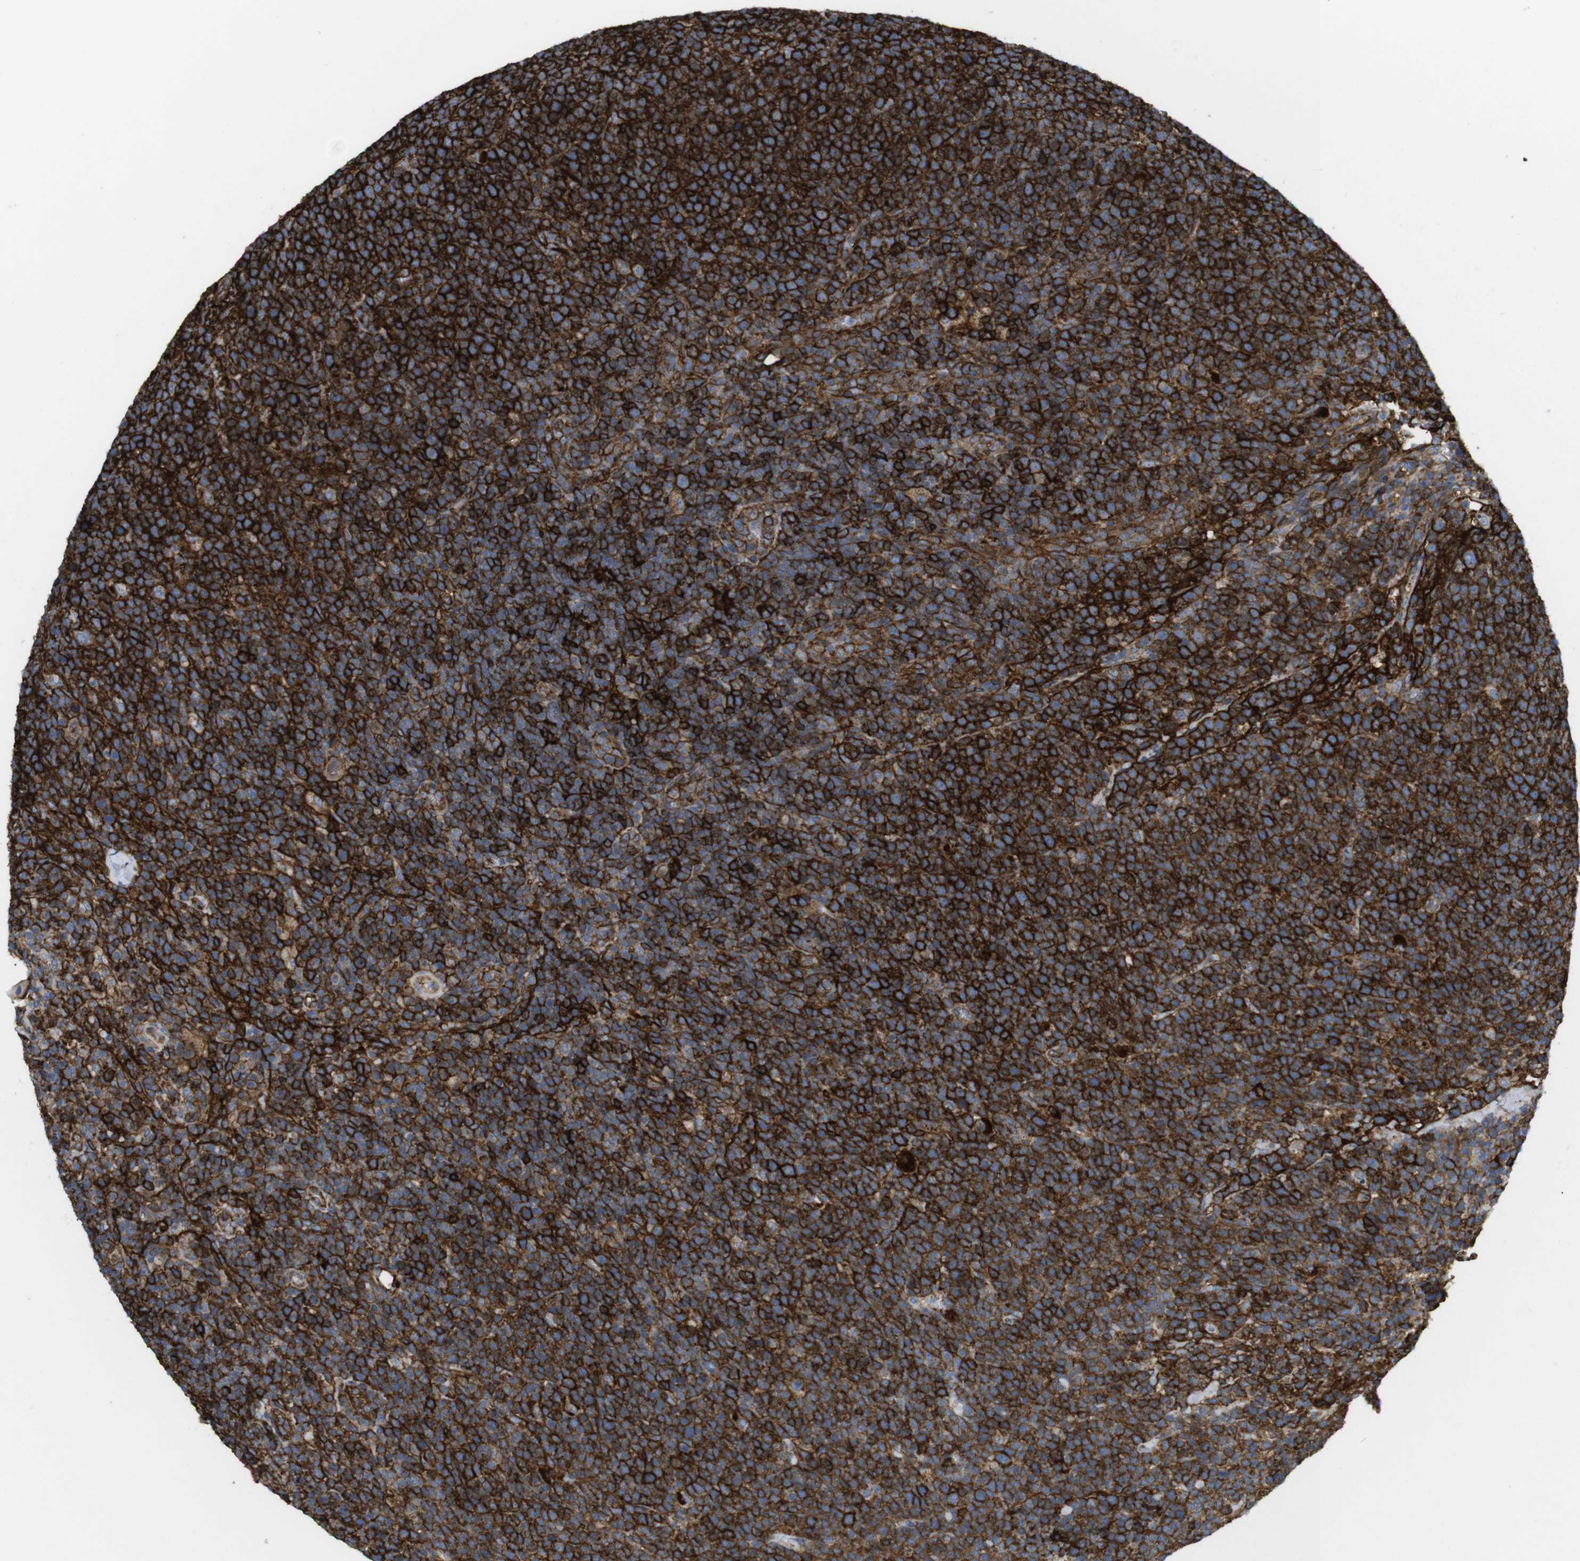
{"staining": {"intensity": "strong", "quantity": ">75%", "location": "cytoplasmic/membranous"}, "tissue": "lymphoma", "cell_type": "Tumor cells", "image_type": "cancer", "snomed": [{"axis": "morphology", "description": "Malignant lymphoma, non-Hodgkin's type, High grade"}, {"axis": "topography", "description": "Lymph node"}], "caption": "About >75% of tumor cells in lymphoma exhibit strong cytoplasmic/membranous protein positivity as visualized by brown immunohistochemical staining.", "gene": "CCR6", "patient": {"sex": "male", "age": 61}}